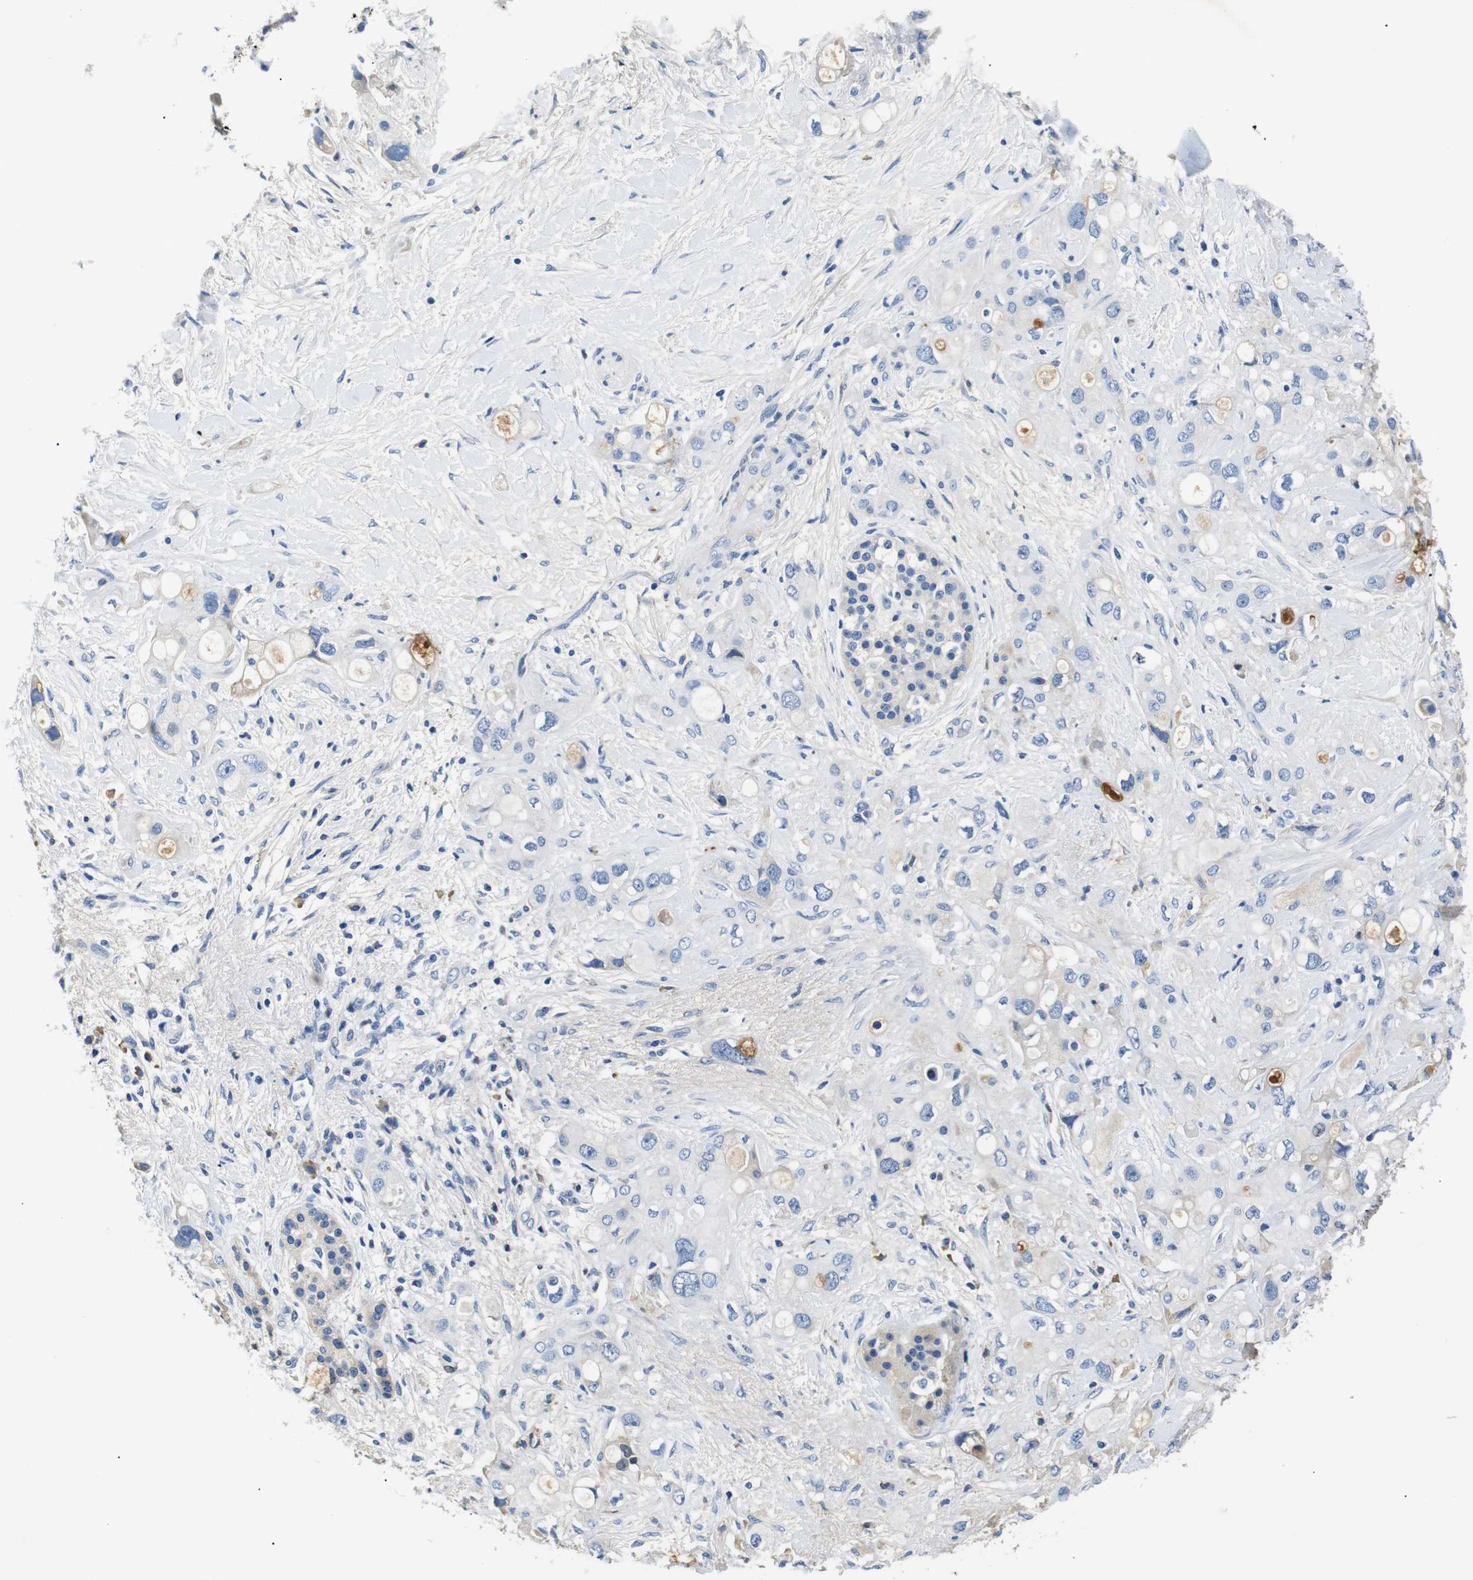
{"staining": {"intensity": "negative", "quantity": "none", "location": "none"}, "tissue": "pancreatic cancer", "cell_type": "Tumor cells", "image_type": "cancer", "snomed": [{"axis": "morphology", "description": "Adenocarcinoma, NOS"}, {"axis": "topography", "description": "Pancreas"}], "caption": "Tumor cells are negative for brown protein staining in pancreatic adenocarcinoma. (DAB (3,3'-diaminobenzidine) immunohistochemistry with hematoxylin counter stain).", "gene": "LHCGR", "patient": {"sex": "female", "age": 56}}